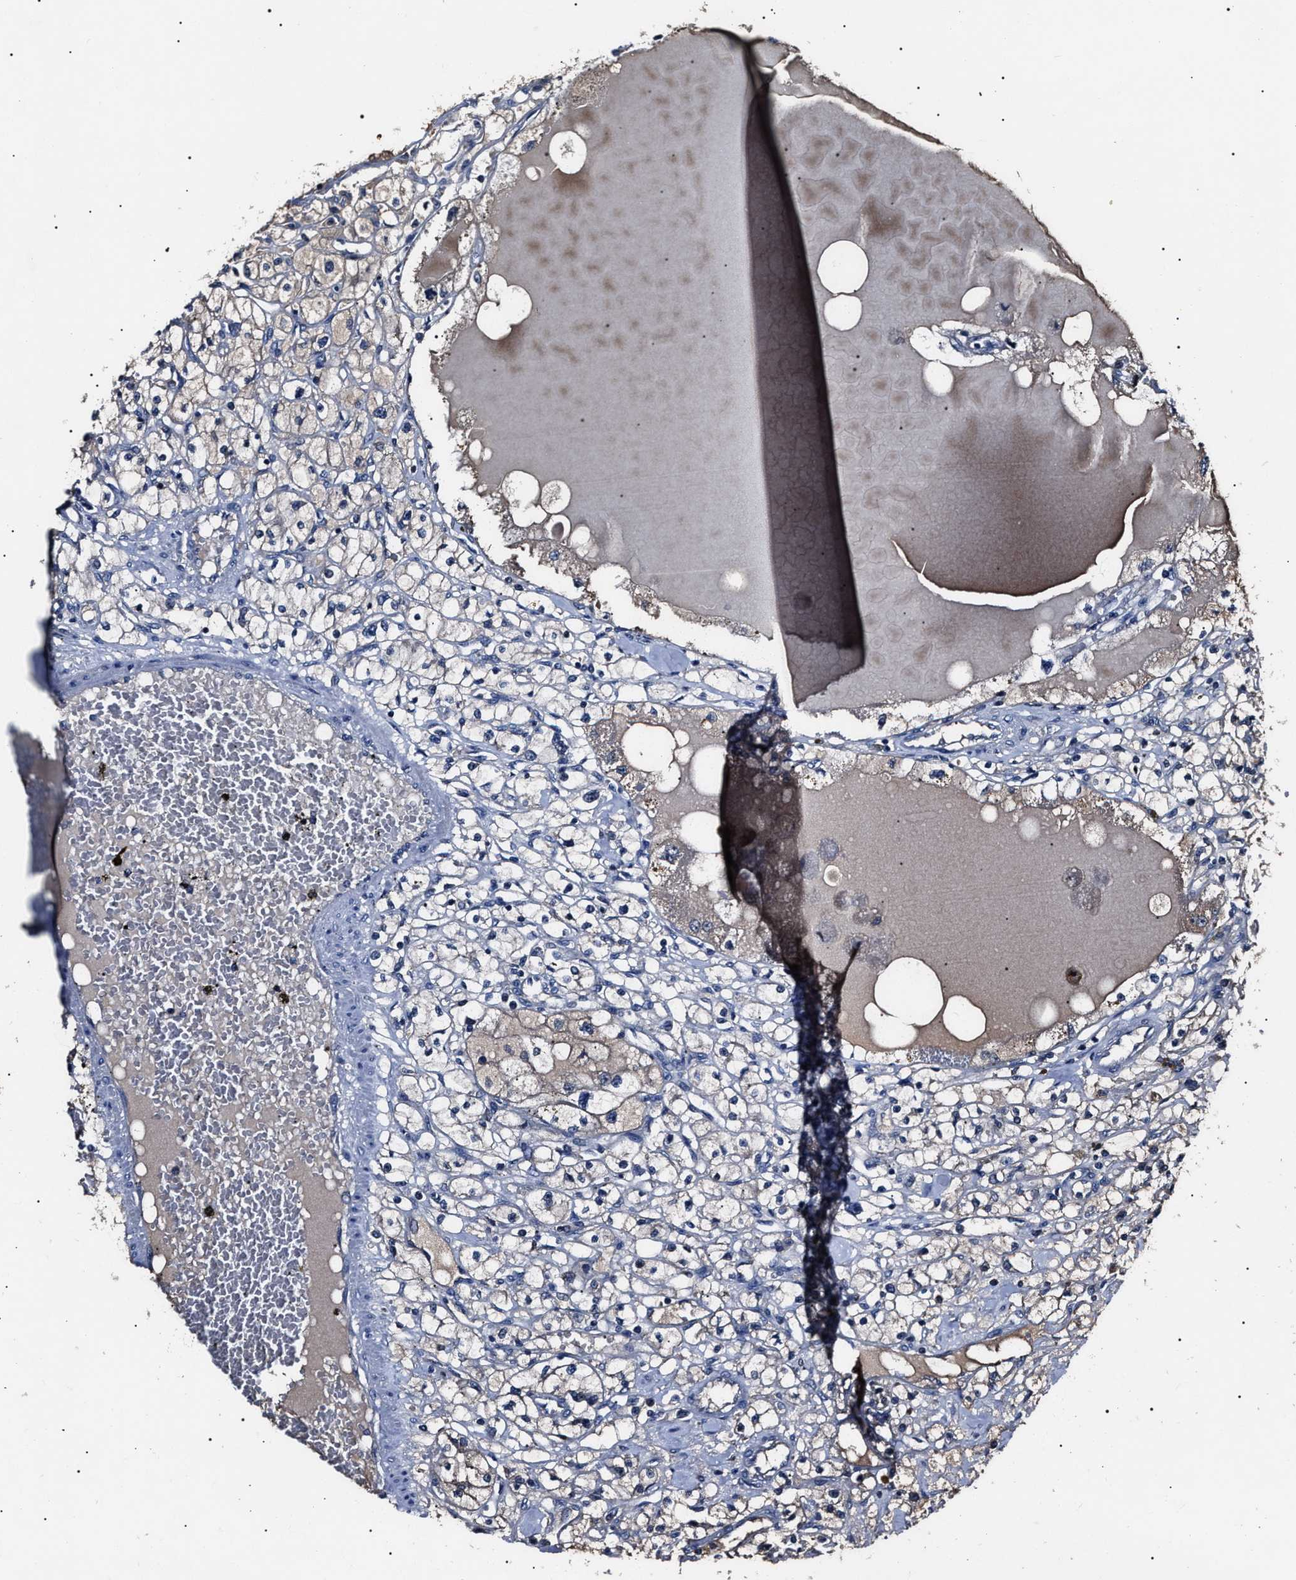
{"staining": {"intensity": "negative", "quantity": "none", "location": "none"}, "tissue": "renal cancer", "cell_type": "Tumor cells", "image_type": "cancer", "snomed": [{"axis": "morphology", "description": "Adenocarcinoma, NOS"}, {"axis": "topography", "description": "Kidney"}], "caption": "Tumor cells are negative for brown protein staining in renal cancer.", "gene": "IFT81", "patient": {"sex": "male", "age": 56}}